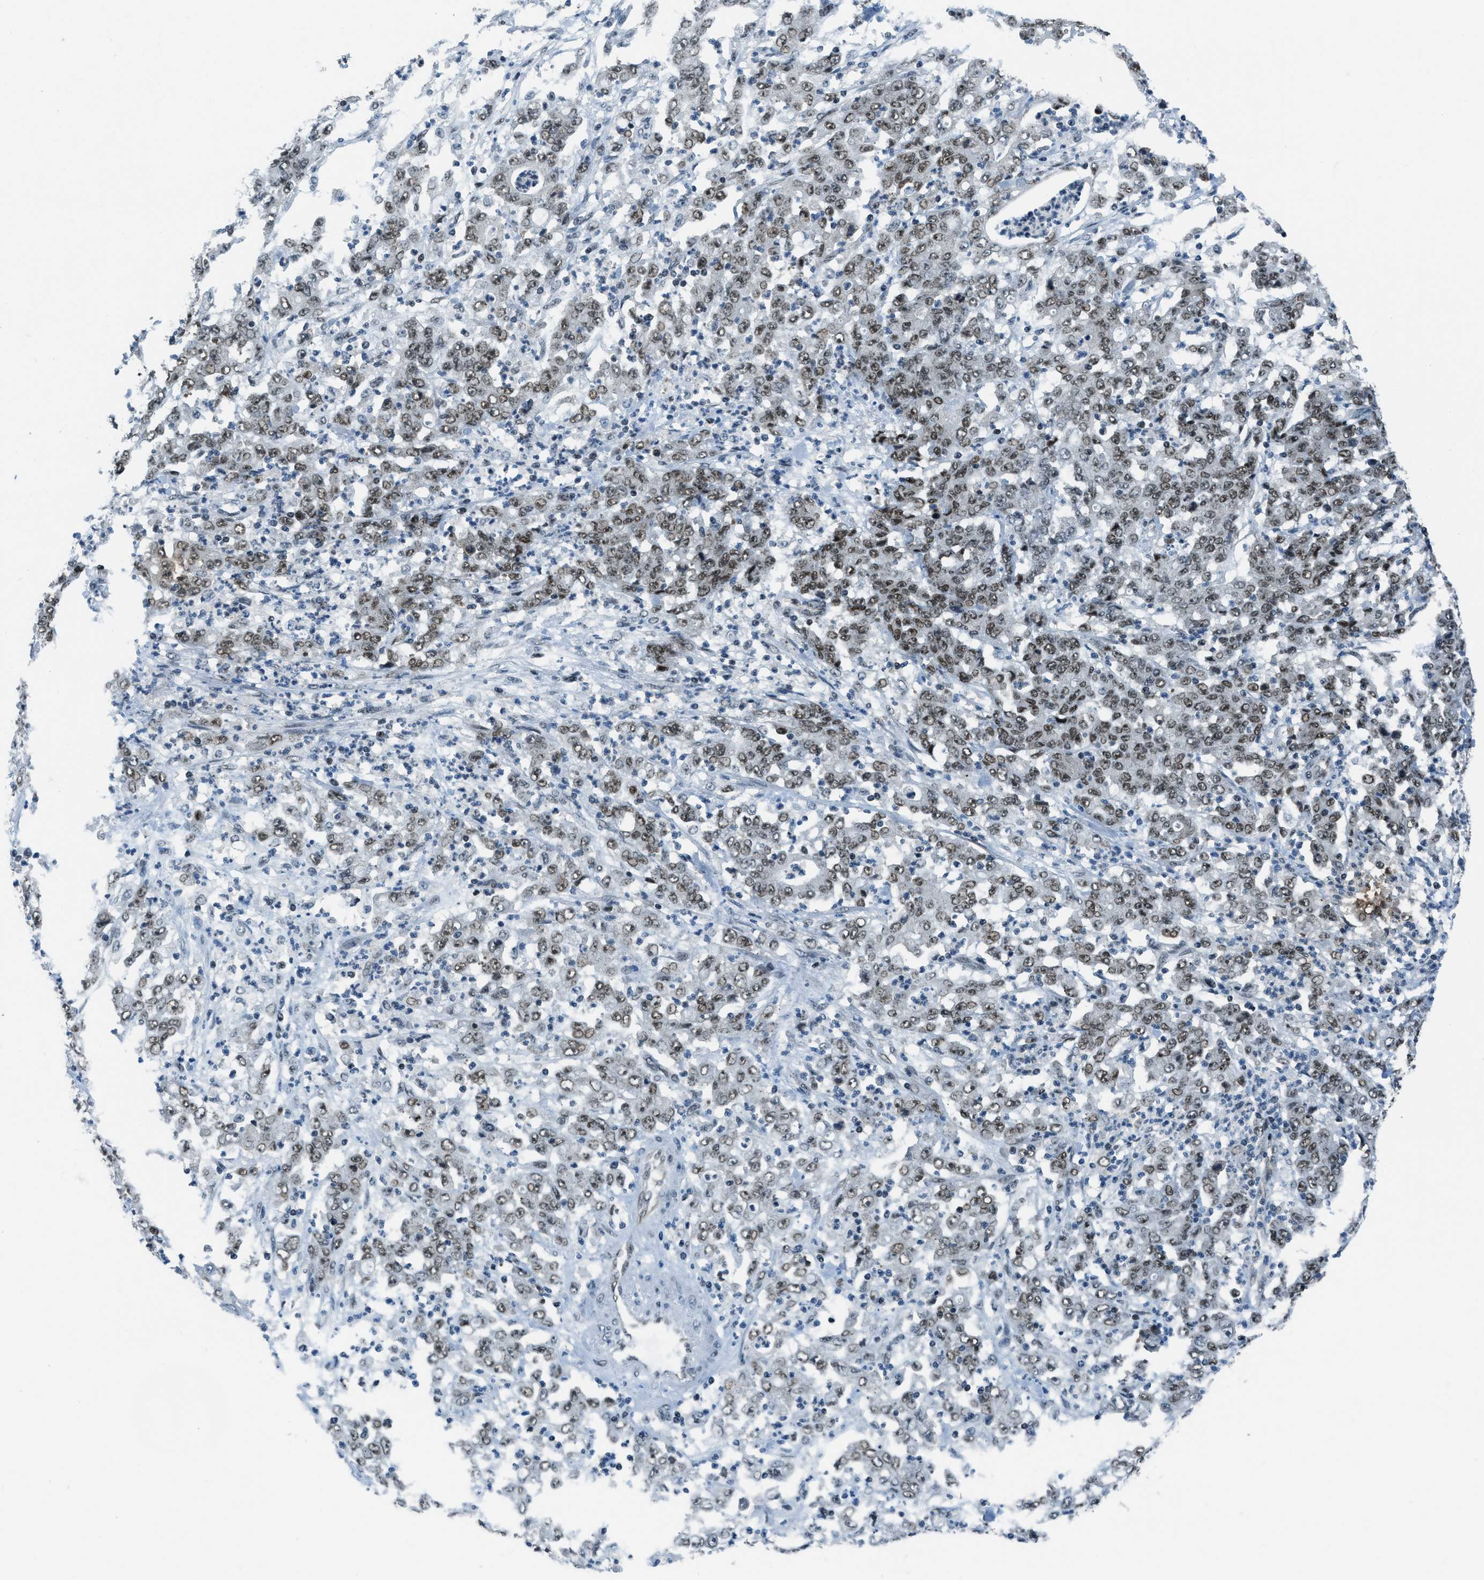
{"staining": {"intensity": "moderate", "quantity": ">75%", "location": "nuclear"}, "tissue": "stomach cancer", "cell_type": "Tumor cells", "image_type": "cancer", "snomed": [{"axis": "morphology", "description": "Adenocarcinoma, NOS"}, {"axis": "topography", "description": "Stomach, lower"}], "caption": "Human adenocarcinoma (stomach) stained with a brown dye reveals moderate nuclear positive positivity in approximately >75% of tumor cells.", "gene": "KLF6", "patient": {"sex": "female", "age": 71}}